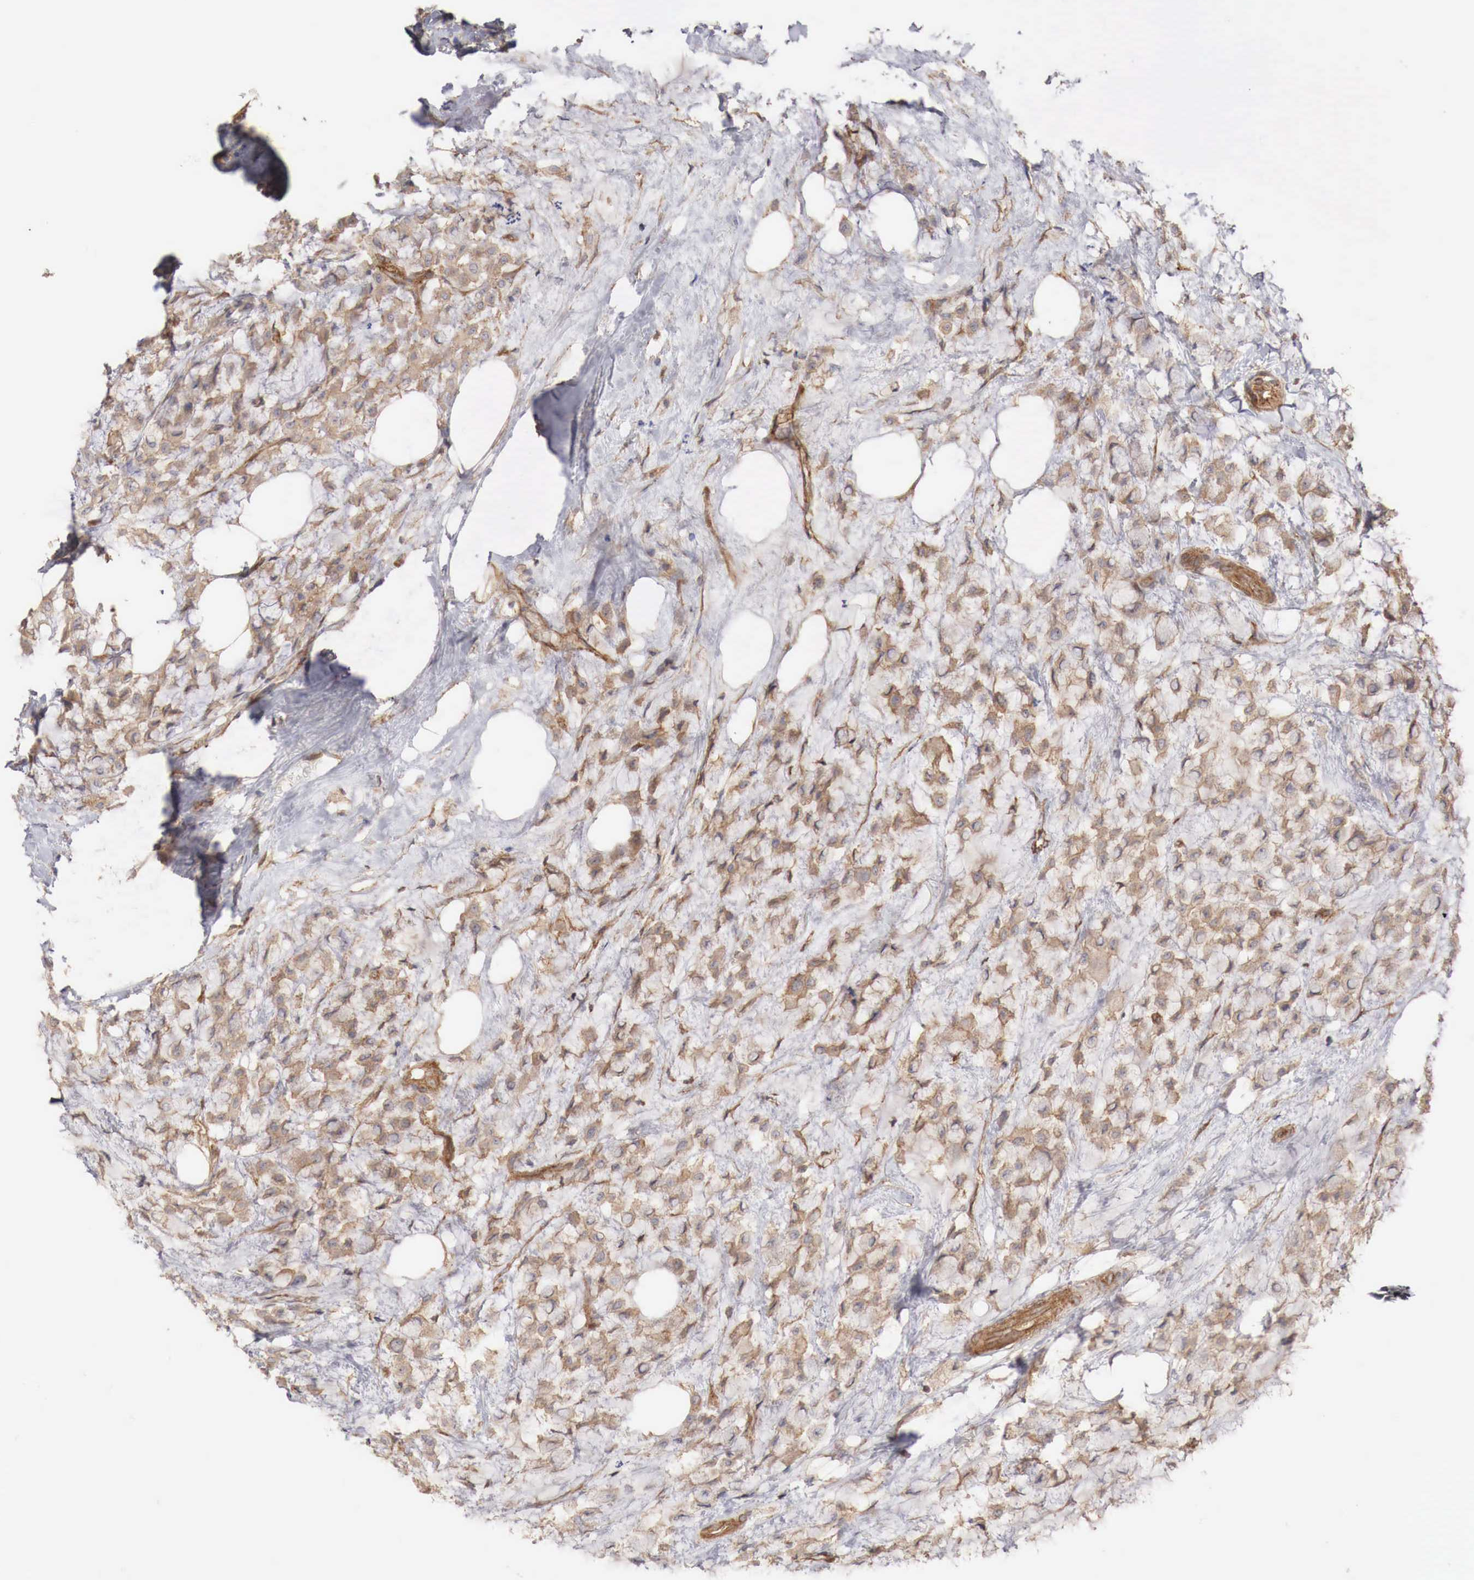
{"staining": {"intensity": "weak", "quantity": ">75%", "location": "cytoplasmic/membranous"}, "tissue": "breast cancer", "cell_type": "Tumor cells", "image_type": "cancer", "snomed": [{"axis": "morphology", "description": "Lobular carcinoma"}, {"axis": "topography", "description": "Breast"}], "caption": "Tumor cells demonstrate low levels of weak cytoplasmic/membranous expression in about >75% of cells in human lobular carcinoma (breast). The staining is performed using DAB (3,3'-diaminobenzidine) brown chromogen to label protein expression. The nuclei are counter-stained blue using hematoxylin.", "gene": "ARMCX4", "patient": {"sex": "female", "age": 85}}